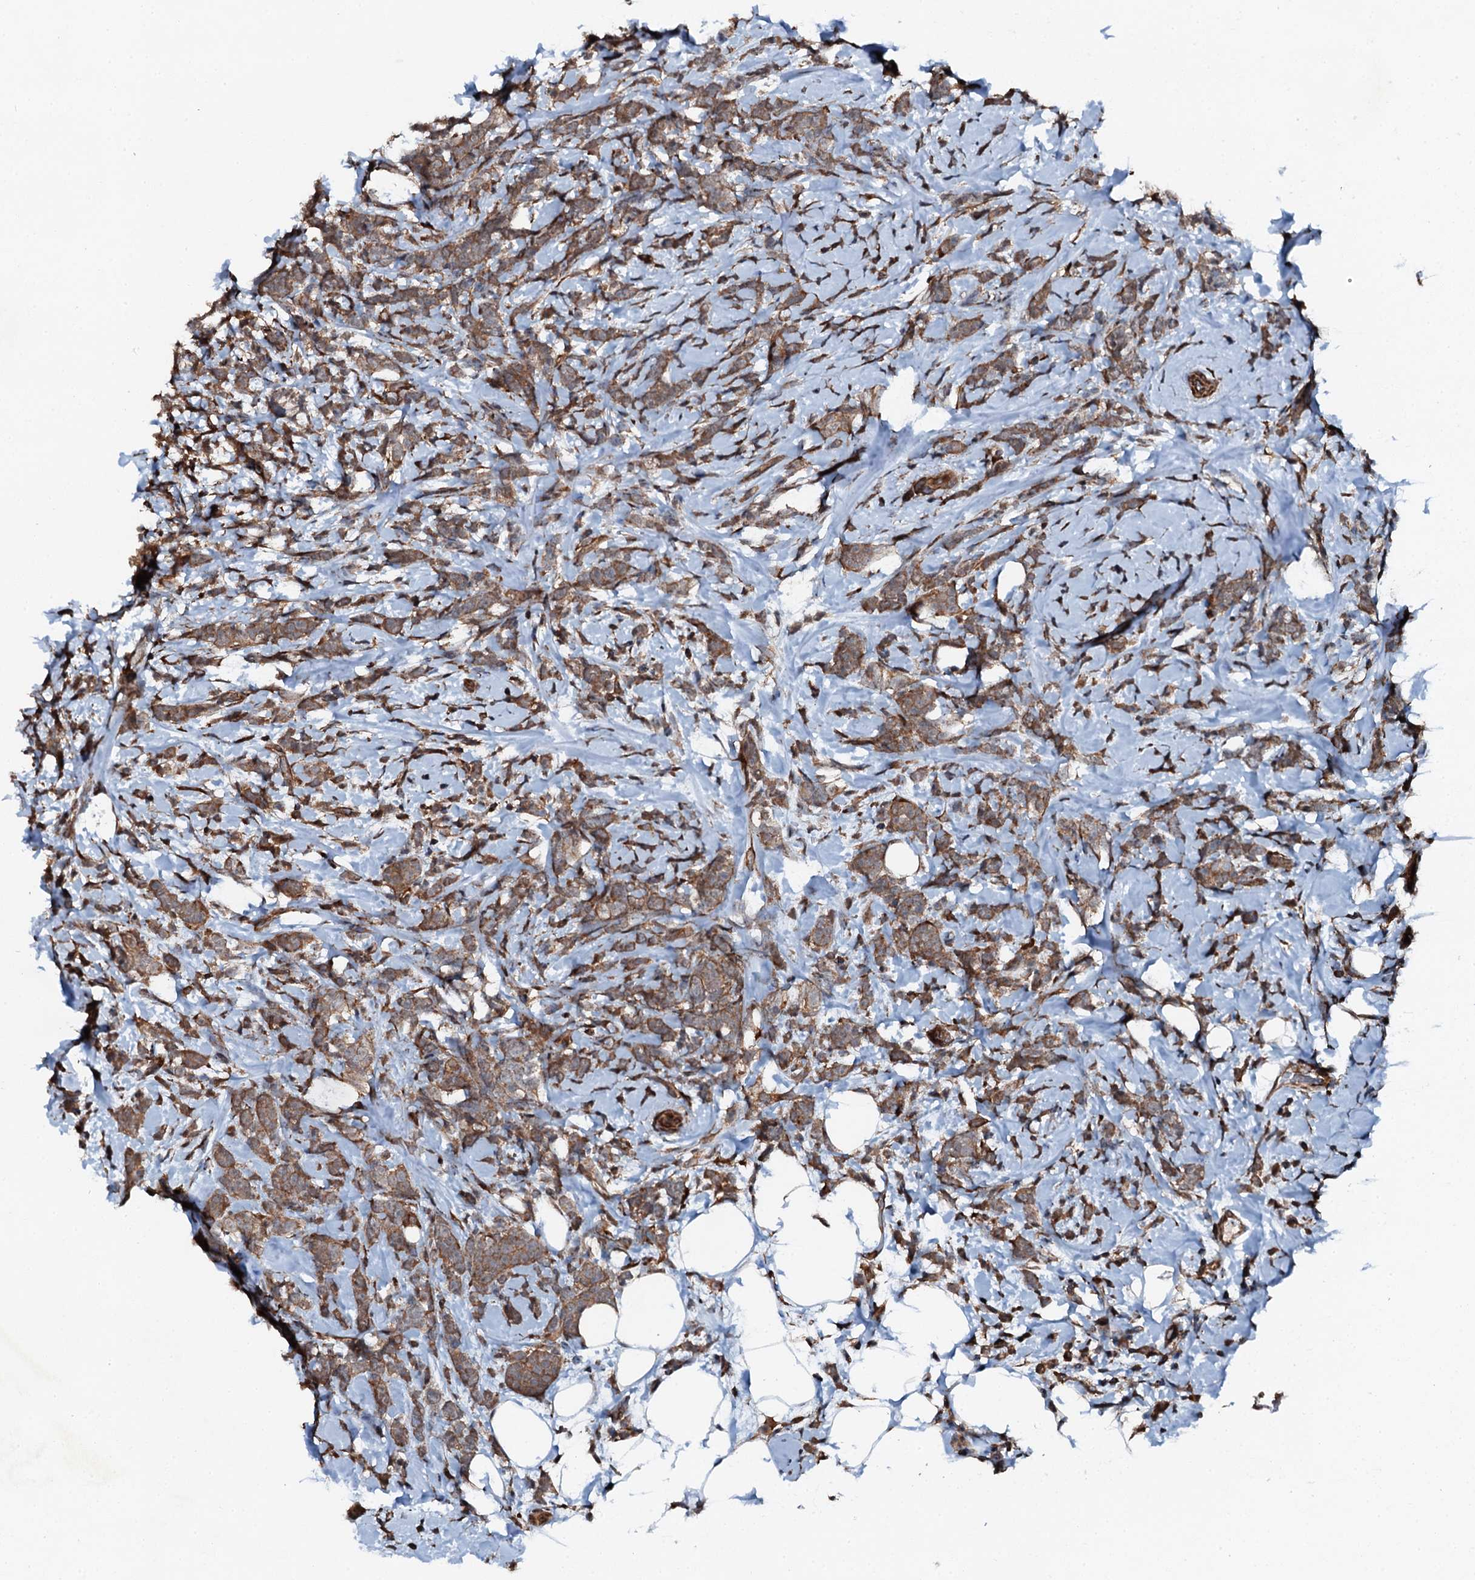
{"staining": {"intensity": "moderate", "quantity": ">75%", "location": "cytoplasmic/membranous"}, "tissue": "breast cancer", "cell_type": "Tumor cells", "image_type": "cancer", "snomed": [{"axis": "morphology", "description": "Lobular carcinoma"}, {"axis": "topography", "description": "Breast"}], "caption": "This photomicrograph exhibits immunohistochemistry (IHC) staining of human breast cancer, with medium moderate cytoplasmic/membranous expression in approximately >75% of tumor cells.", "gene": "EDC4", "patient": {"sex": "female", "age": 58}}